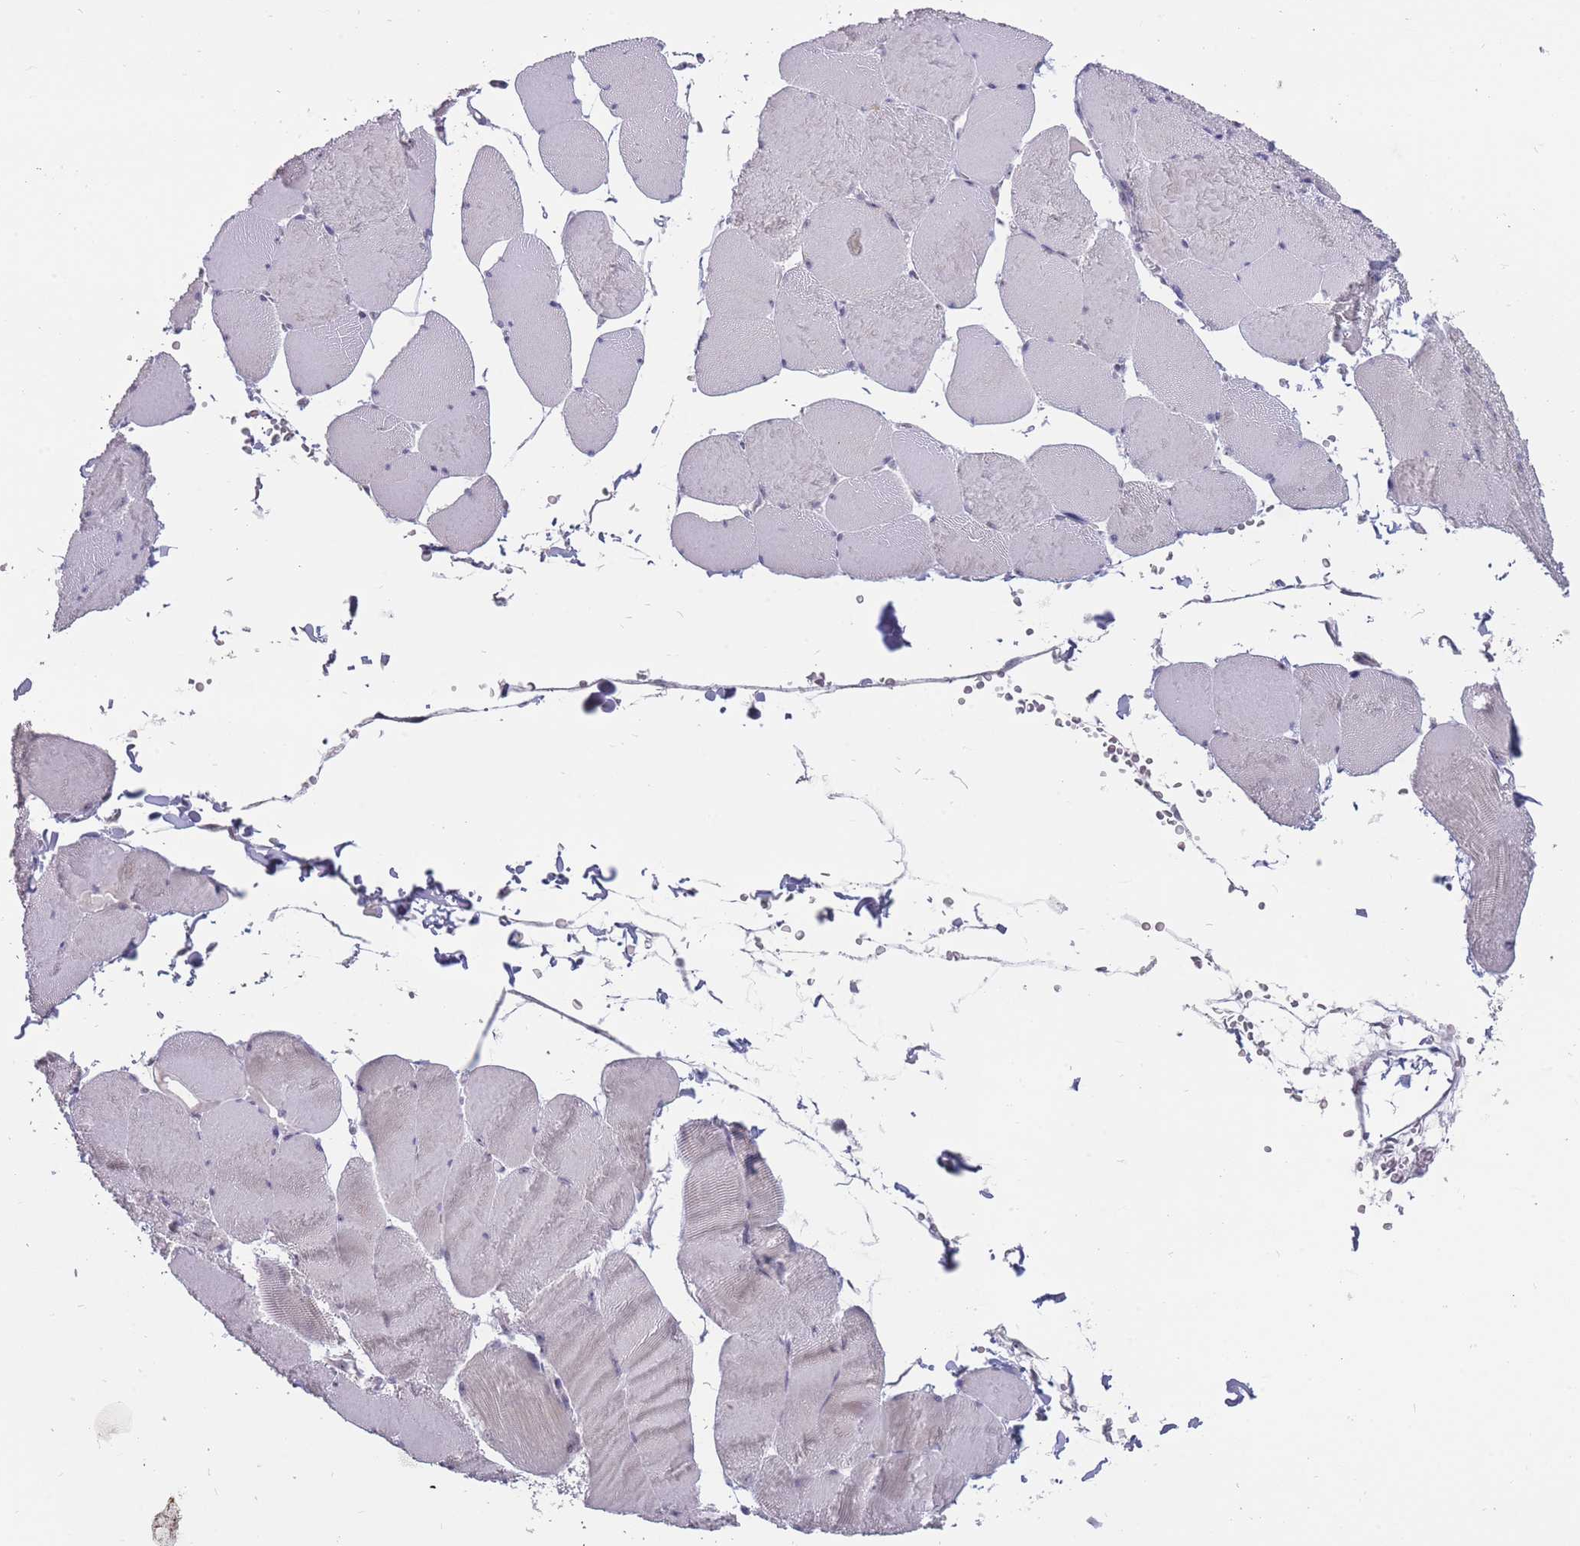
{"staining": {"intensity": "weak", "quantity": "25%-75%", "location": "nuclear"}, "tissue": "skeletal muscle", "cell_type": "Myocytes", "image_type": "normal", "snomed": [{"axis": "morphology", "description": "Normal tissue, NOS"}, {"axis": "topography", "description": "Skeletal muscle"}, {"axis": "topography", "description": "Head-Neck"}], "caption": "Normal skeletal muscle was stained to show a protein in brown. There is low levels of weak nuclear positivity in approximately 25%-75% of myocytes. The staining was performed using DAB (3,3'-diaminobenzidine) to visualize the protein expression in brown, while the nuclei were stained in blue with hematoxylin (Magnification: 20x).", "gene": "MCIDAS", "patient": {"sex": "male", "age": 66}}